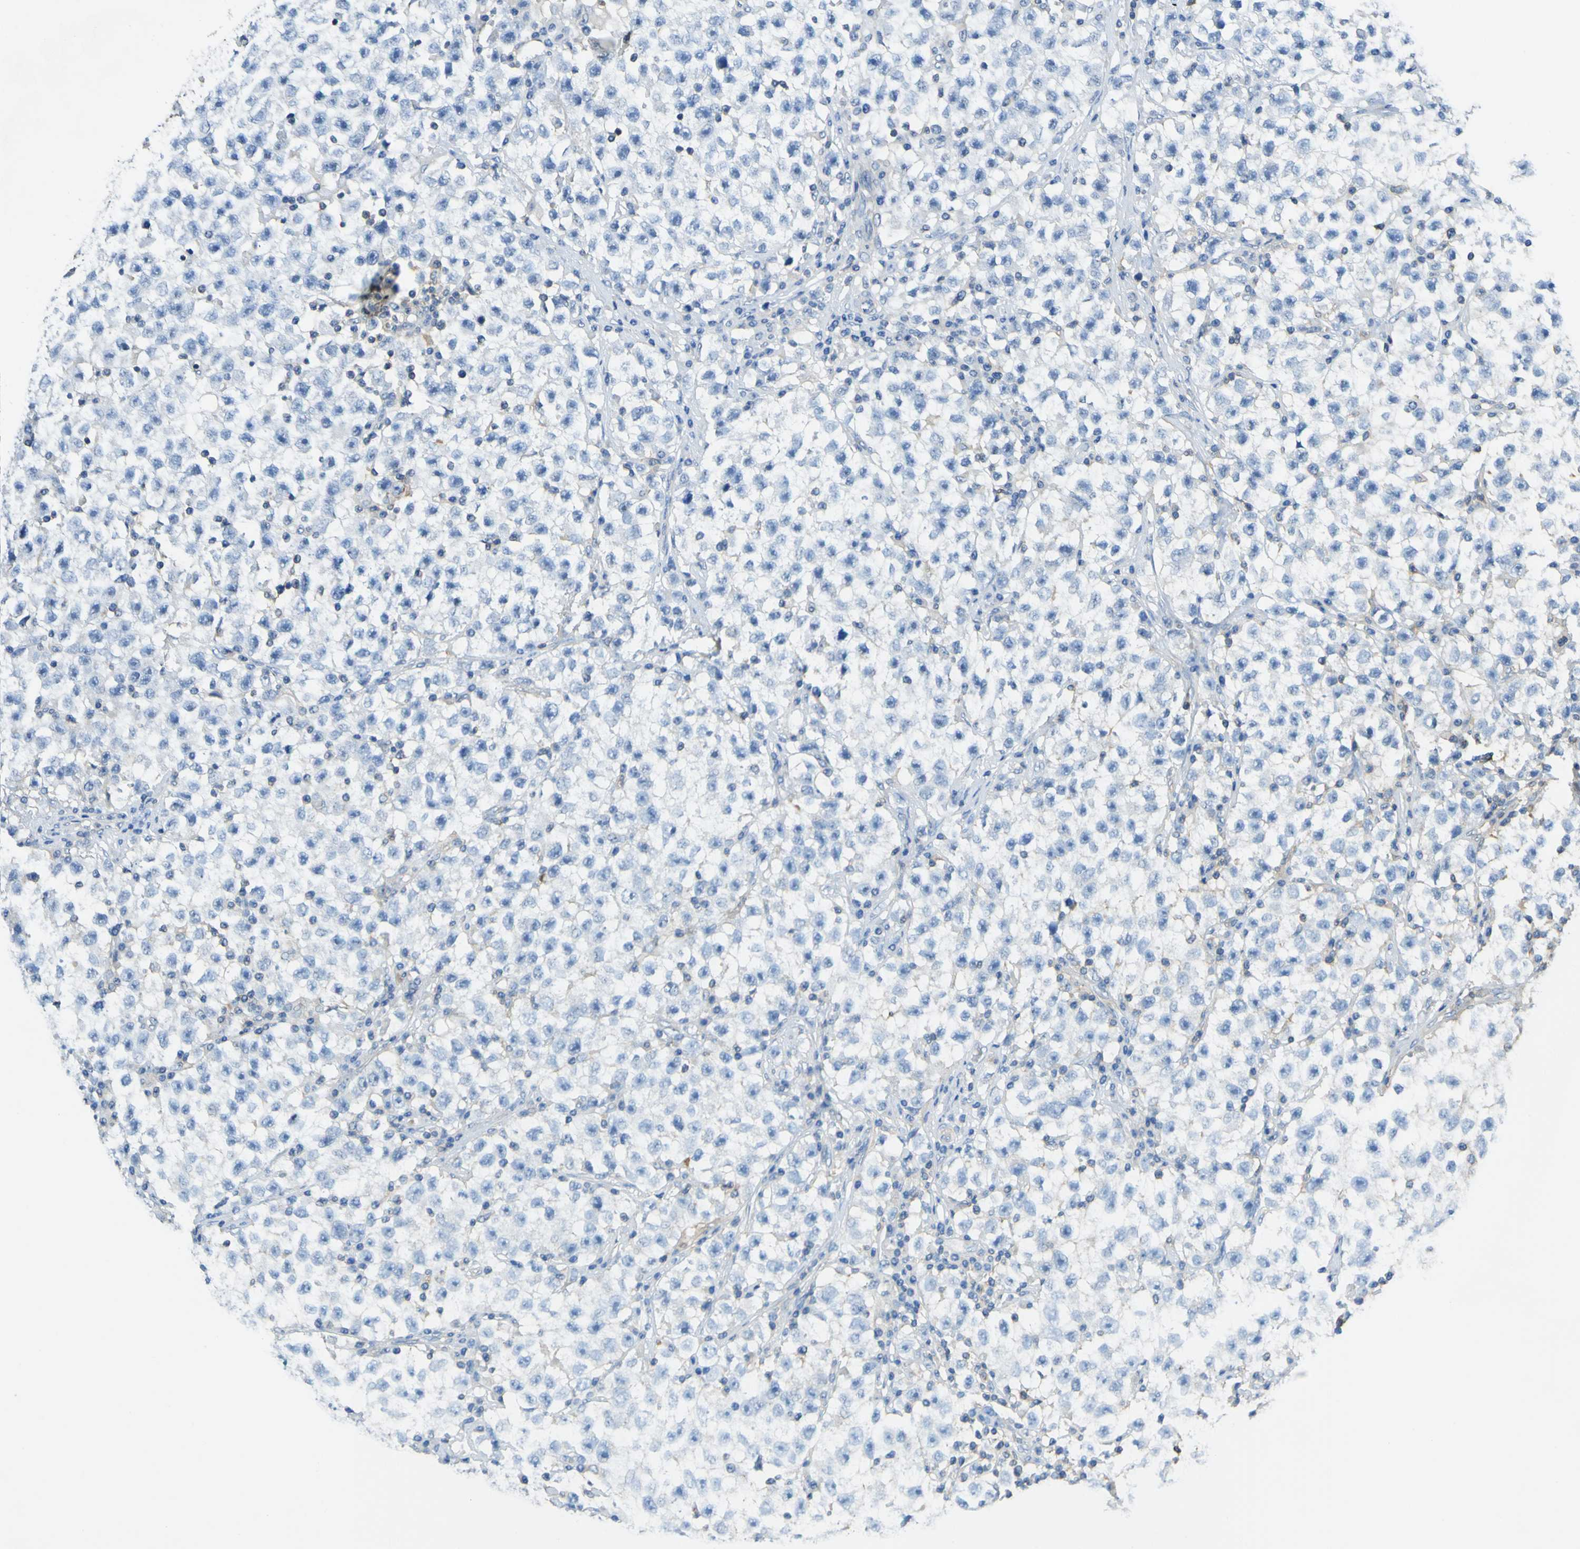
{"staining": {"intensity": "negative", "quantity": "none", "location": "none"}, "tissue": "testis cancer", "cell_type": "Tumor cells", "image_type": "cancer", "snomed": [{"axis": "morphology", "description": "Seminoma, NOS"}, {"axis": "topography", "description": "Testis"}], "caption": "Seminoma (testis) was stained to show a protein in brown. There is no significant expression in tumor cells. (DAB (3,3'-diaminobenzidine) immunohistochemistry with hematoxylin counter stain).", "gene": "OGN", "patient": {"sex": "male", "age": 22}}